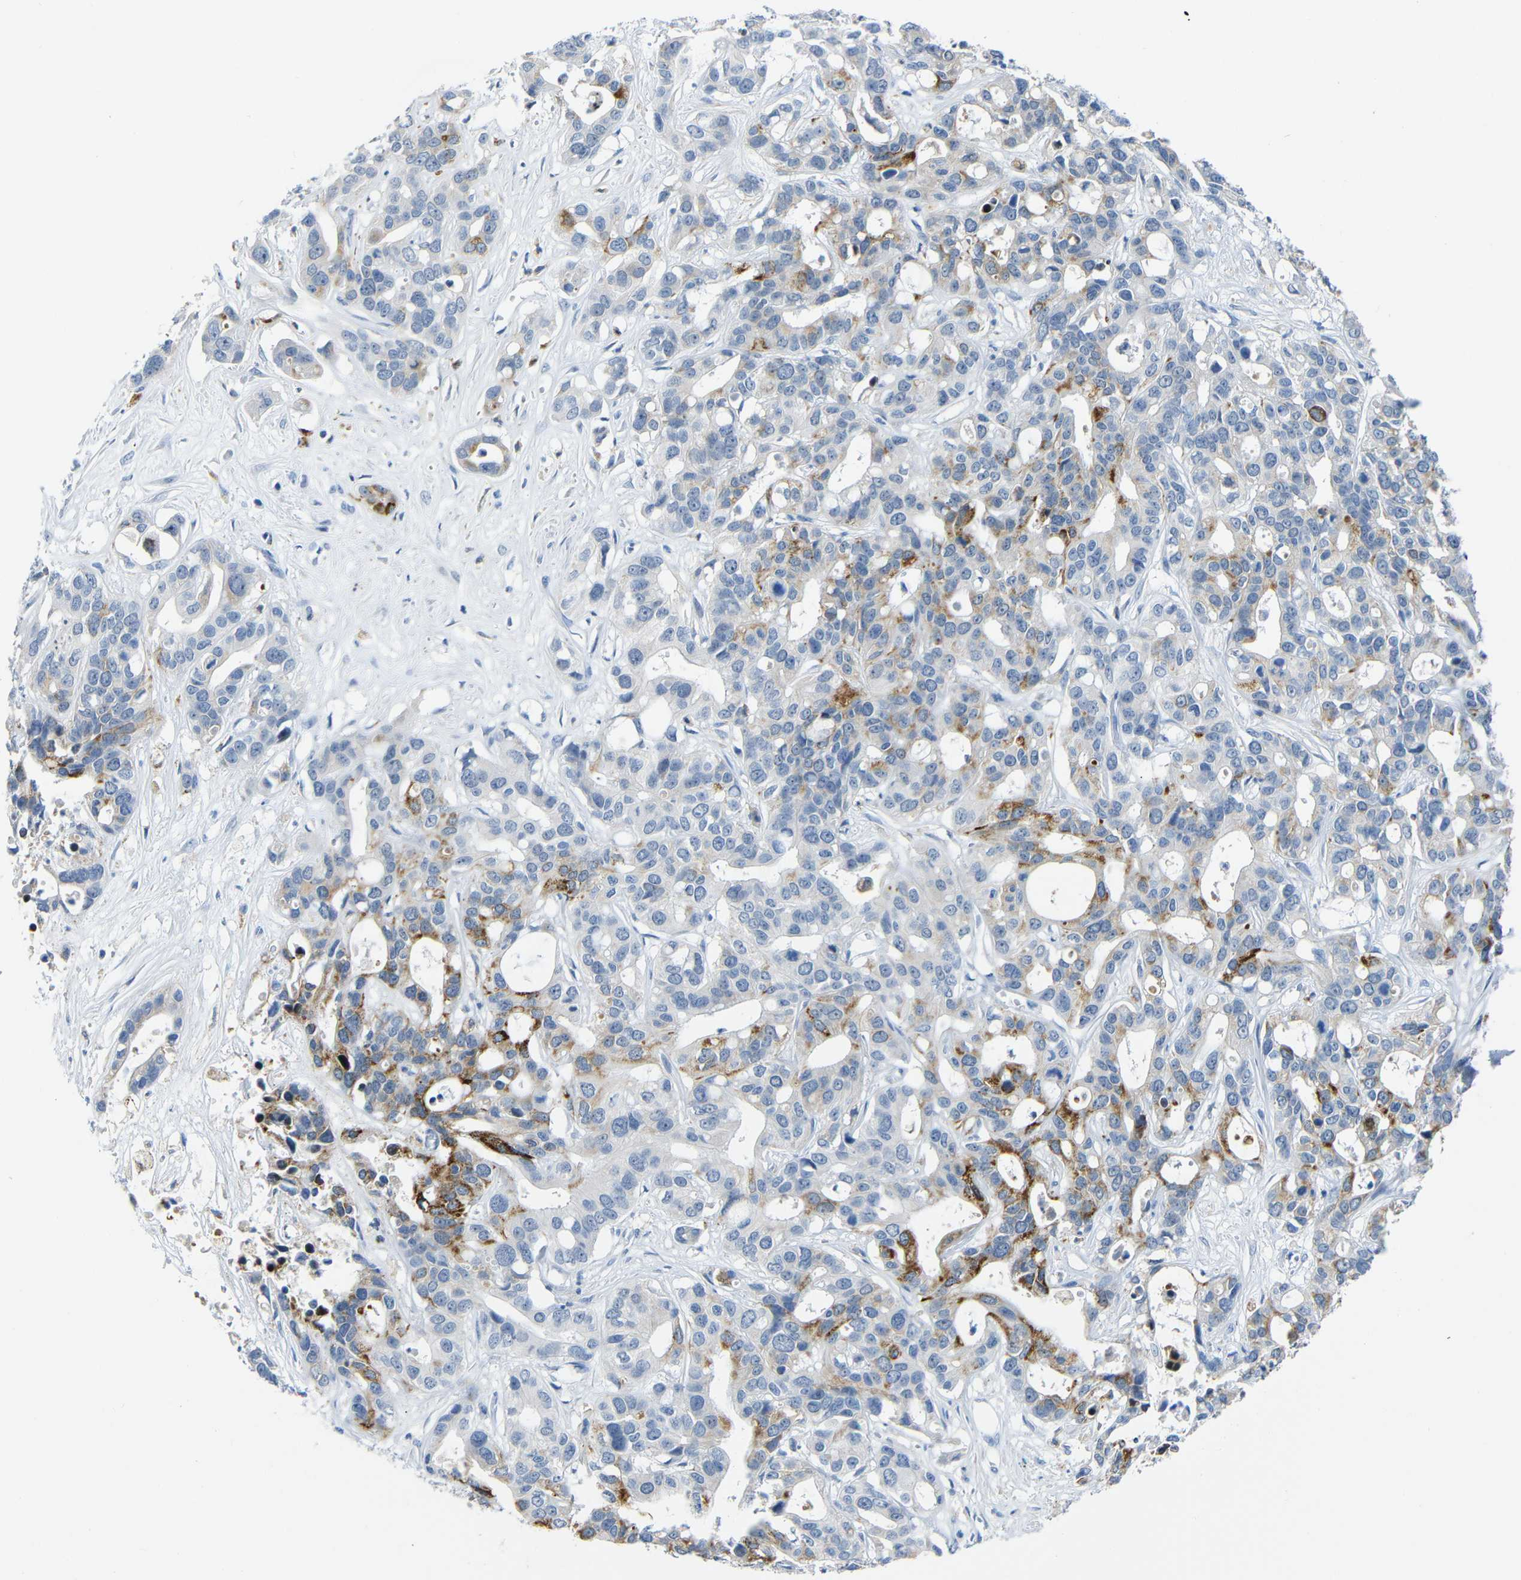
{"staining": {"intensity": "moderate", "quantity": "25%-75%", "location": "cytoplasmic/membranous"}, "tissue": "liver cancer", "cell_type": "Tumor cells", "image_type": "cancer", "snomed": [{"axis": "morphology", "description": "Cholangiocarcinoma"}, {"axis": "topography", "description": "Liver"}], "caption": "High-magnification brightfield microscopy of liver cholangiocarcinoma stained with DAB (3,3'-diaminobenzidine) (brown) and counterstained with hematoxylin (blue). tumor cells exhibit moderate cytoplasmic/membranous staining is appreciated in about25%-75% of cells.", "gene": "C15orf48", "patient": {"sex": "female", "age": 65}}